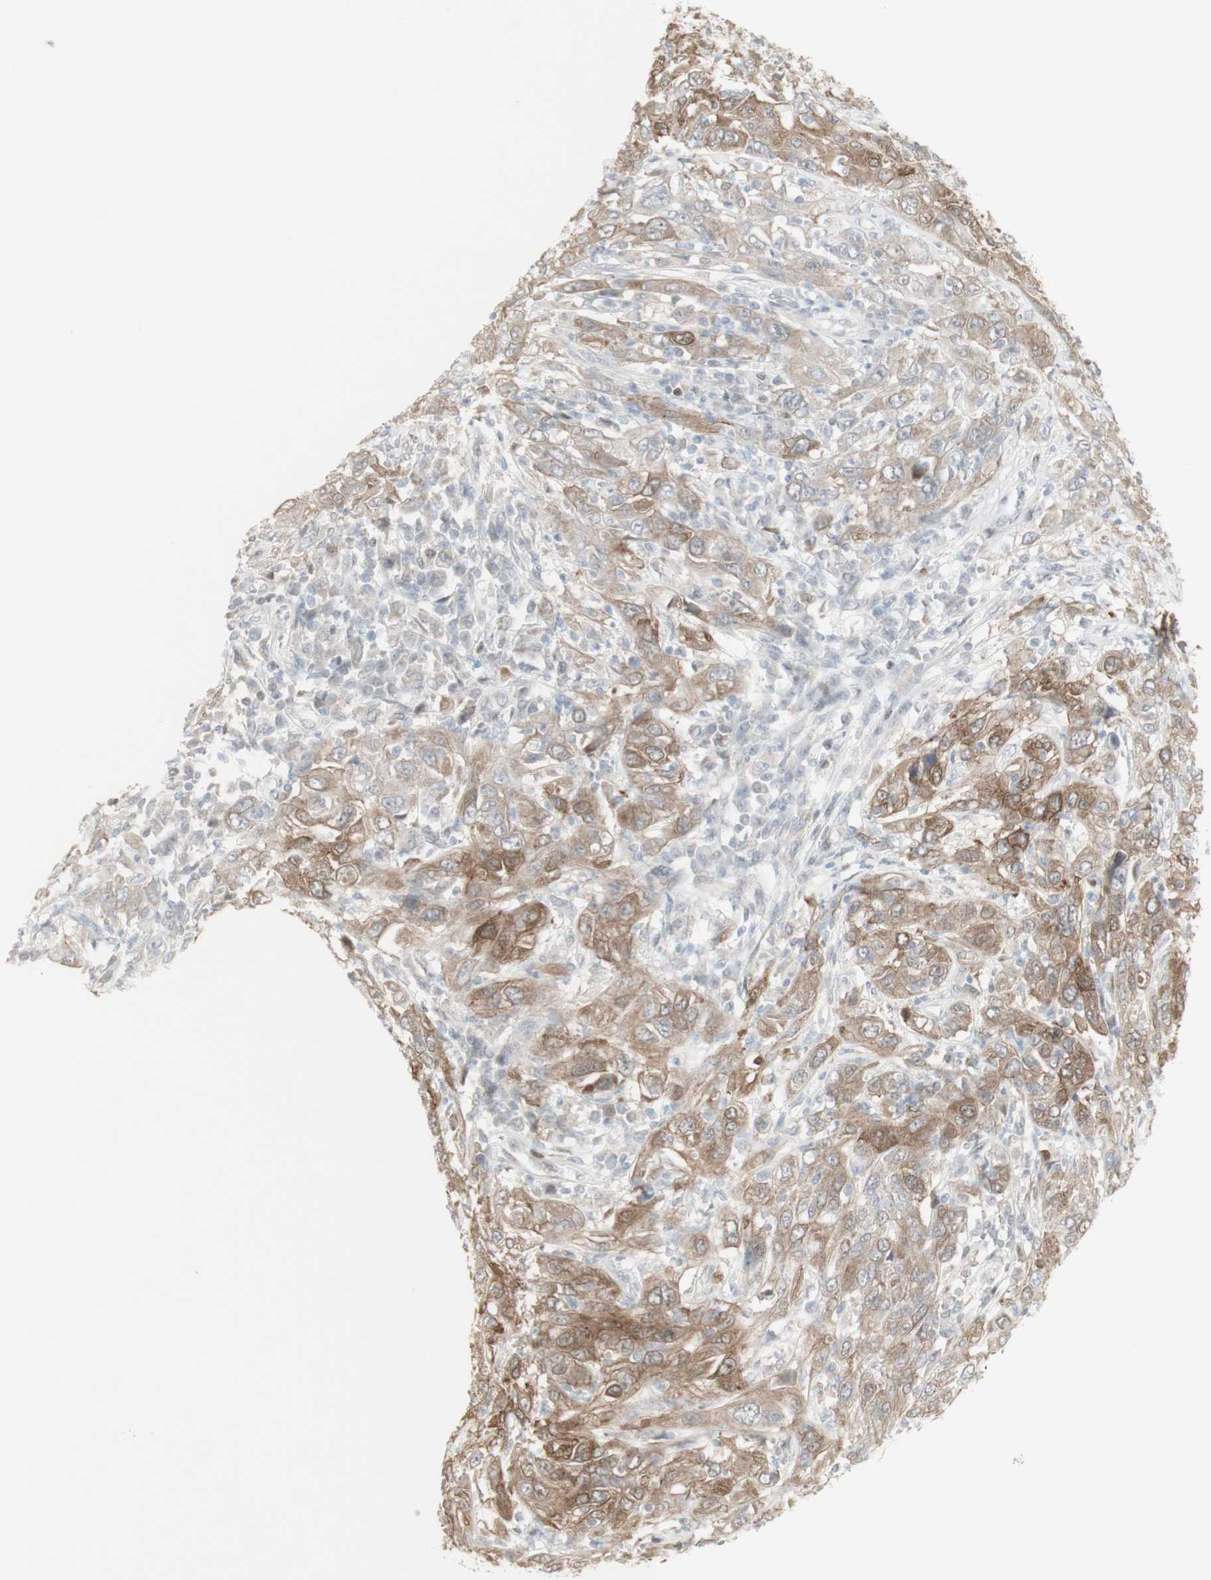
{"staining": {"intensity": "moderate", "quantity": ">75%", "location": "cytoplasmic/membranous"}, "tissue": "cervical cancer", "cell_type": "Tumor cells", "image_type": "cancer", "snomed": [{"axis": "morphology", "description": "Squamous cell carcinoma, NOS"}, {"axis": "topography", "description": "Cervix"}], "caption": "IHC of squamous cell carcinoma (cervical) demonstrates medium levels of moderate cytoplasmic/membranous positivity in approximately >75% of tumor cells.", "gene": "C1orf116", "patient": {"sex": "female", "age": 46}}